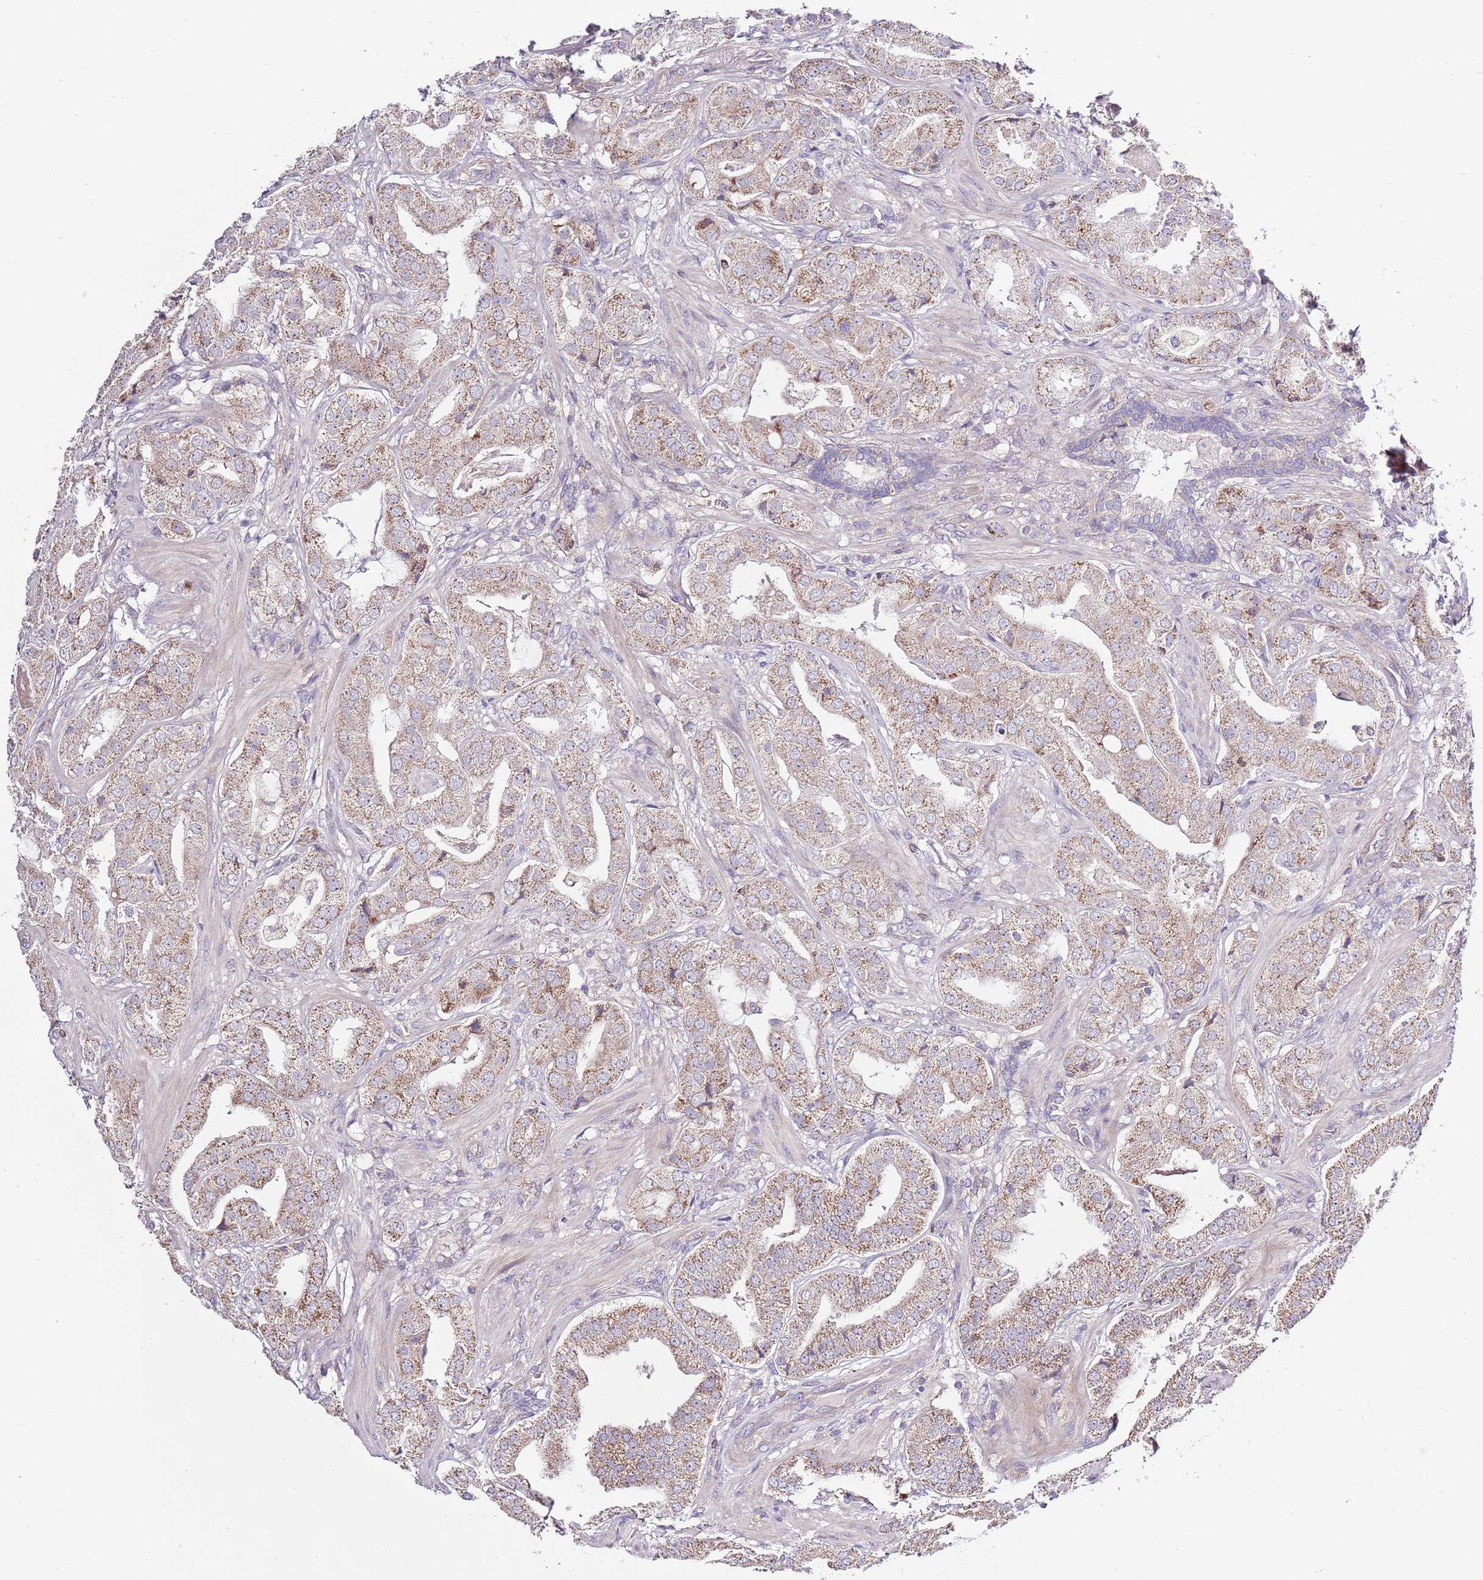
{"staining": {"intensity": "moderate", "quantity": ">75%", "location": "cytoplasmic/membranous"}, "tissue": "prostate cancer", "cell_type": "Tumor cells", "image_type": "cancer", "snomed": [{"axis": "morphology", "description": "Adenocarcinoma, High grade"}, {"axis": "topography", "description": "Prostate"}], "caption": "Prostate adenocarcinoma (high-grade) tissue exhibits moderate cytoplasmic/membranous expression in about >75% of tumor cells, visualized by immunohistochemistry. The staining was performed using DAB (3,3'-diaminobenzidine), with brown indicating positive protein expression. Nuclei are stained blue with hematoxylin.", "gene": "SMG1", "patient": {"sex": "male", "age": 63}}